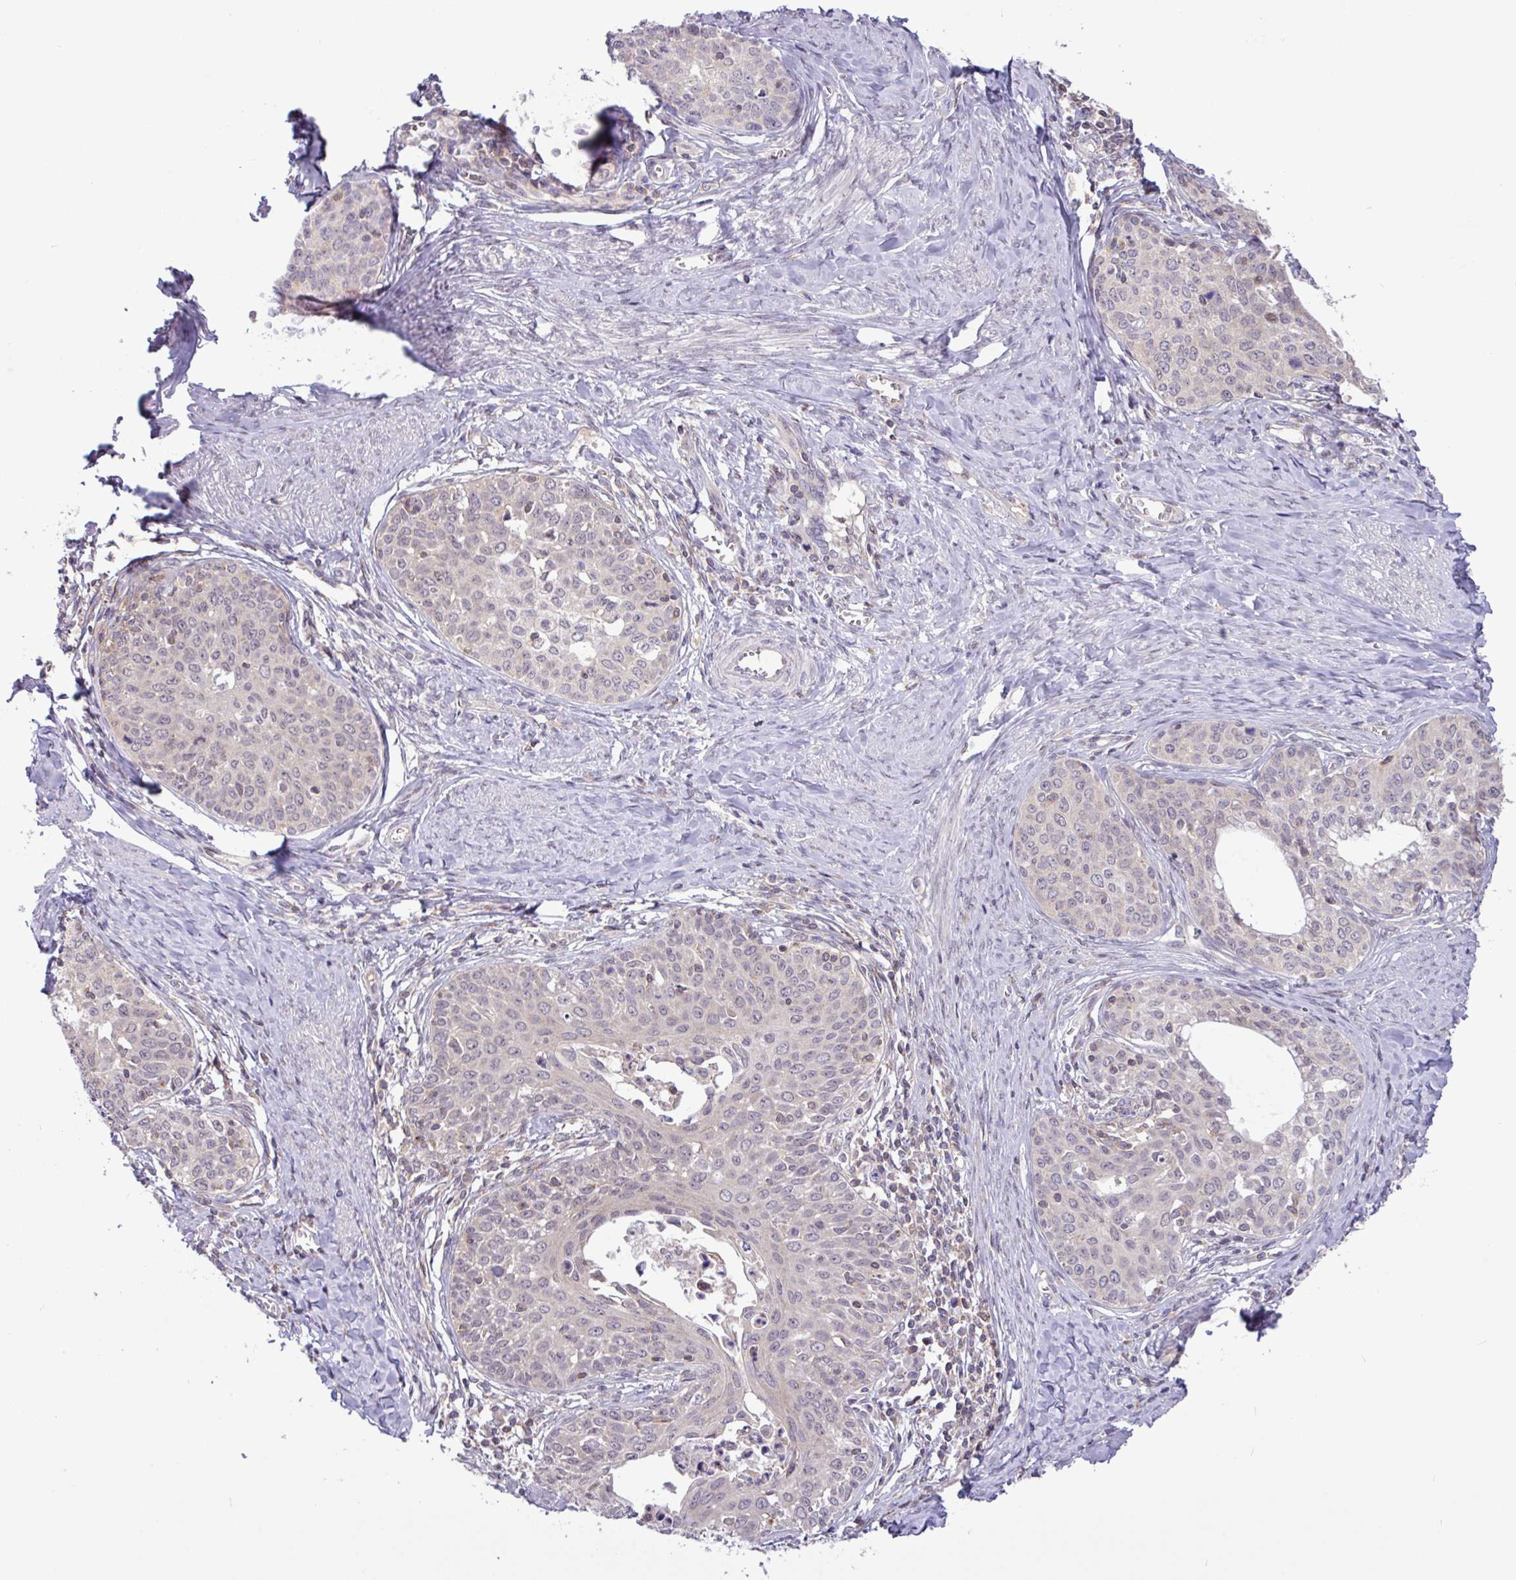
{"staining": {"intensity": "weak", "quantity": "<25%", "location": "nuclear"}, "tissue": "cervical cancer", "cell_type": "Tumor cells", "image_type": "cancer", "snomed": [{"axis": "morphology", "description": "Squamous cell carcinoma, NOS"}, {"axis": "morphology", "description": "Adenocarcinoma, NOS"}, {"axis": "topography", "description": "Cervix"}], "caption": "Immunohistochemistry image of human cervical adenocarcinoma stained for a protein (brown), which demonstrates no expression in tumor cells.", "gene": "RTL3", "patient": {"sex": "female", "age": 52}}